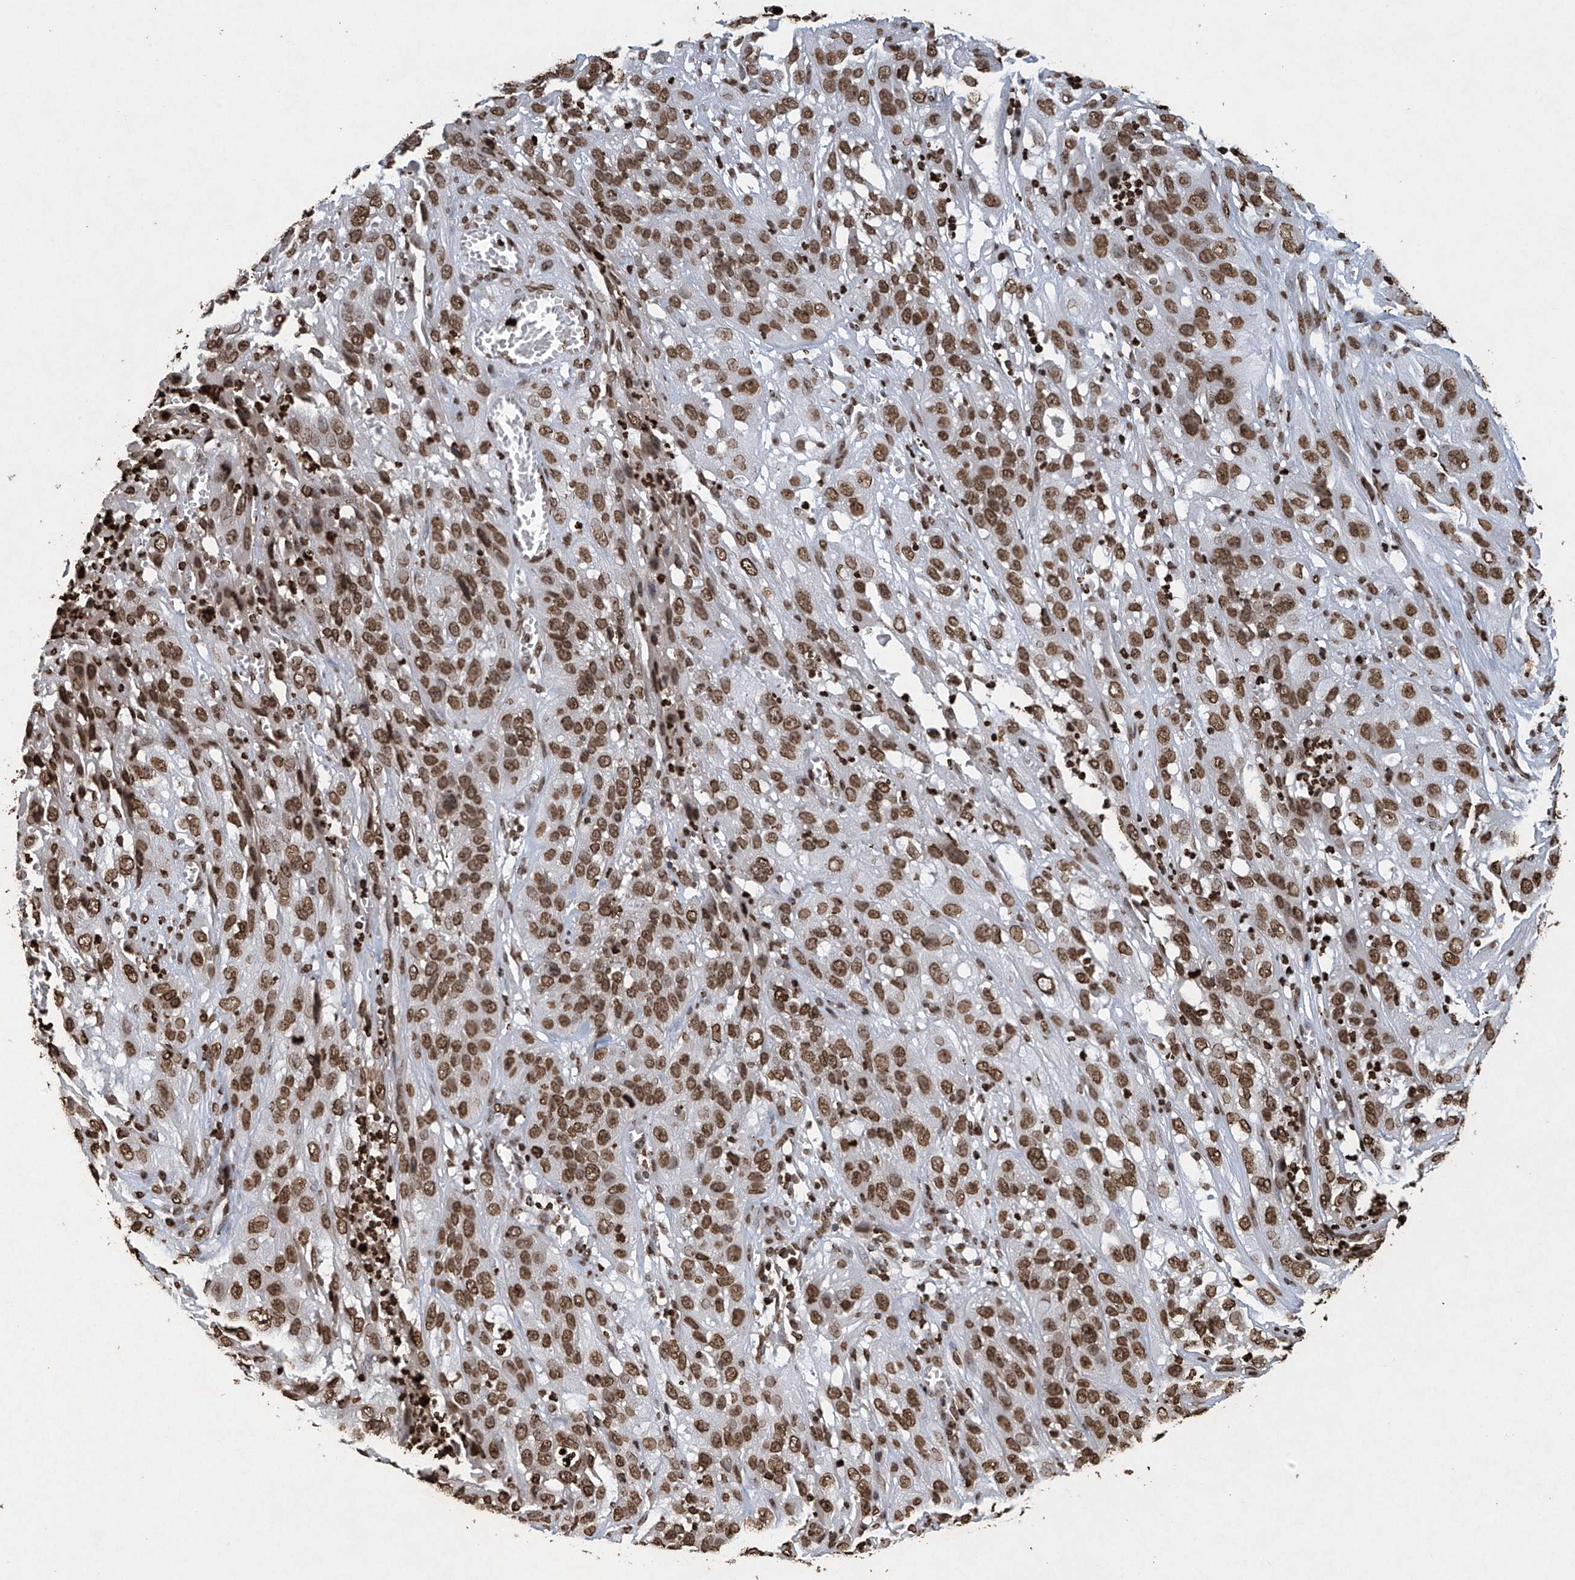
{"staining": {"intensity": "moderate", "quantity": ">75%", "location": "nuclear"}, "tissue": "cervical cancer", "cell_type": "Tumor cells", "image_type": "cancer", "snomed": [{"axis": "morphology", "description": "Squamous cell carcinoma, NOS"}, {"axis": "topography", "description": "Cervix"}], "caption": "Brown immunohistochemical staining in cervical squamous cell carcinoma shows moderate nuclear staining in approximately >75% of tumor cells.", "gene": "H3-3A", "patient": {"sex": "female", "age": 32}}